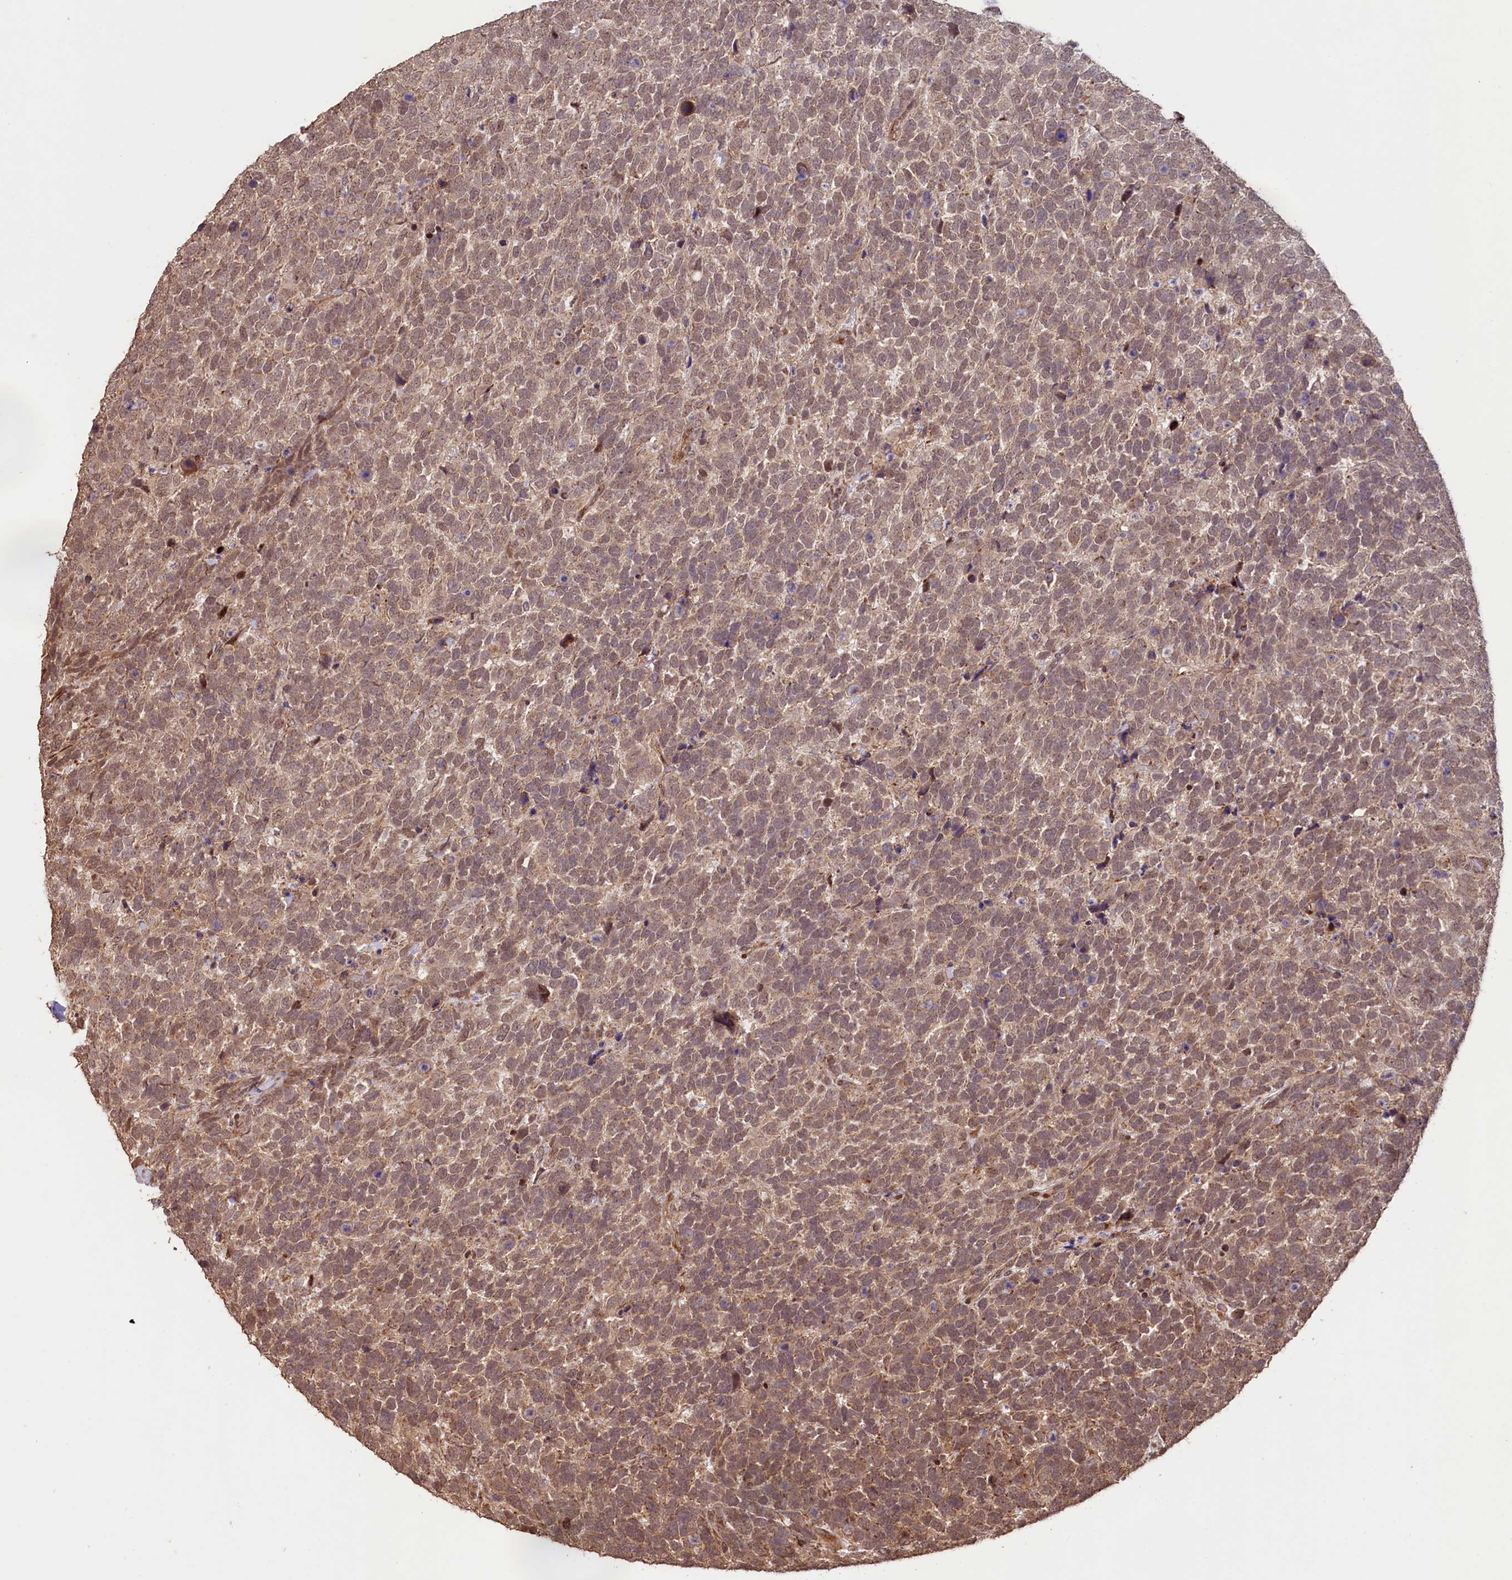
{"staining": {"intensity": "moderate", "quantity": ">75%", "location": "cytoplasmic/membranous,nuclear"}, "tissue": "urothelial cancer", "cell_type": "Tumor cells", "image_type": "cancer", "snomed": [{"axis": "morphology", "description": "Urothelial carcinoma, High grade"}, {"axis": "topography", "description": "Urinary bladder"}], "caption": "A high-resolution photomicrograph shows IHC staining of urothelial carcinoma (high-grade), which exhibits moderate cytoplasmic/membranous and nuclear positivity in approximately >75% of tumor cells.", "gene": "SHPRH", "patient": {"sex": "female", "age": 82}}